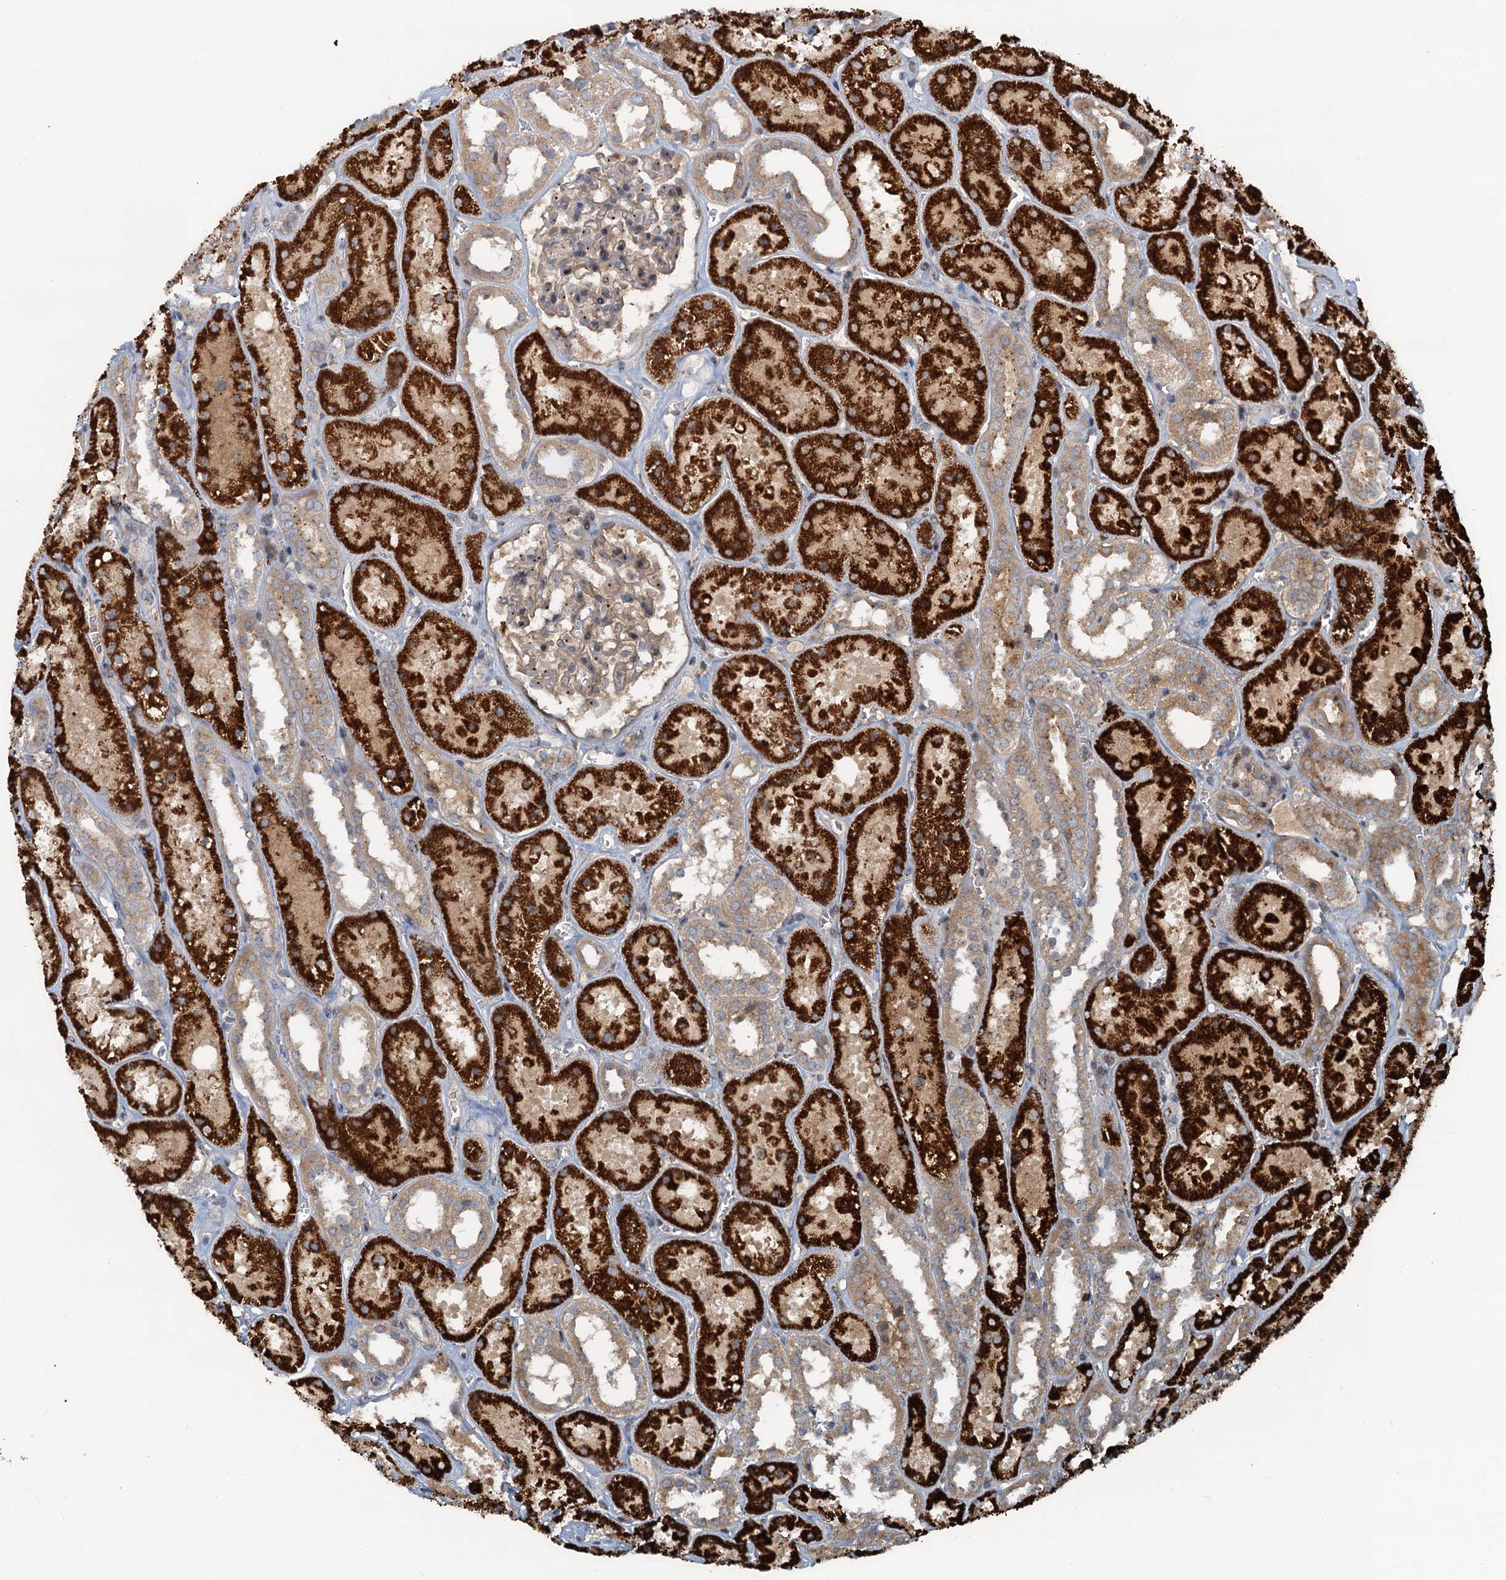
{"staining": {"intensity": "weak", "quantity": "25%-75%", "location": "cytoplasmic/membranous"}, "tissue": "kidney", "cell_type": "Cells in glomeruli", "image_type": "normal", "snomed": [{"axis": "morphology", "description": "Normal tissue, NOS"}, {"axis": "topography", "description": "Kidney"}], "caption": "Brown immunohistochemical staining in benign kidney displays weak cytoplasmic/membranous positivity in about 25%-75% of cells in glomeruli. (DAB IHC, brown staining for protein, blue staining for nuclei).", "gene": "CEP68", "patient": {"sex": "female", "age": 41}}